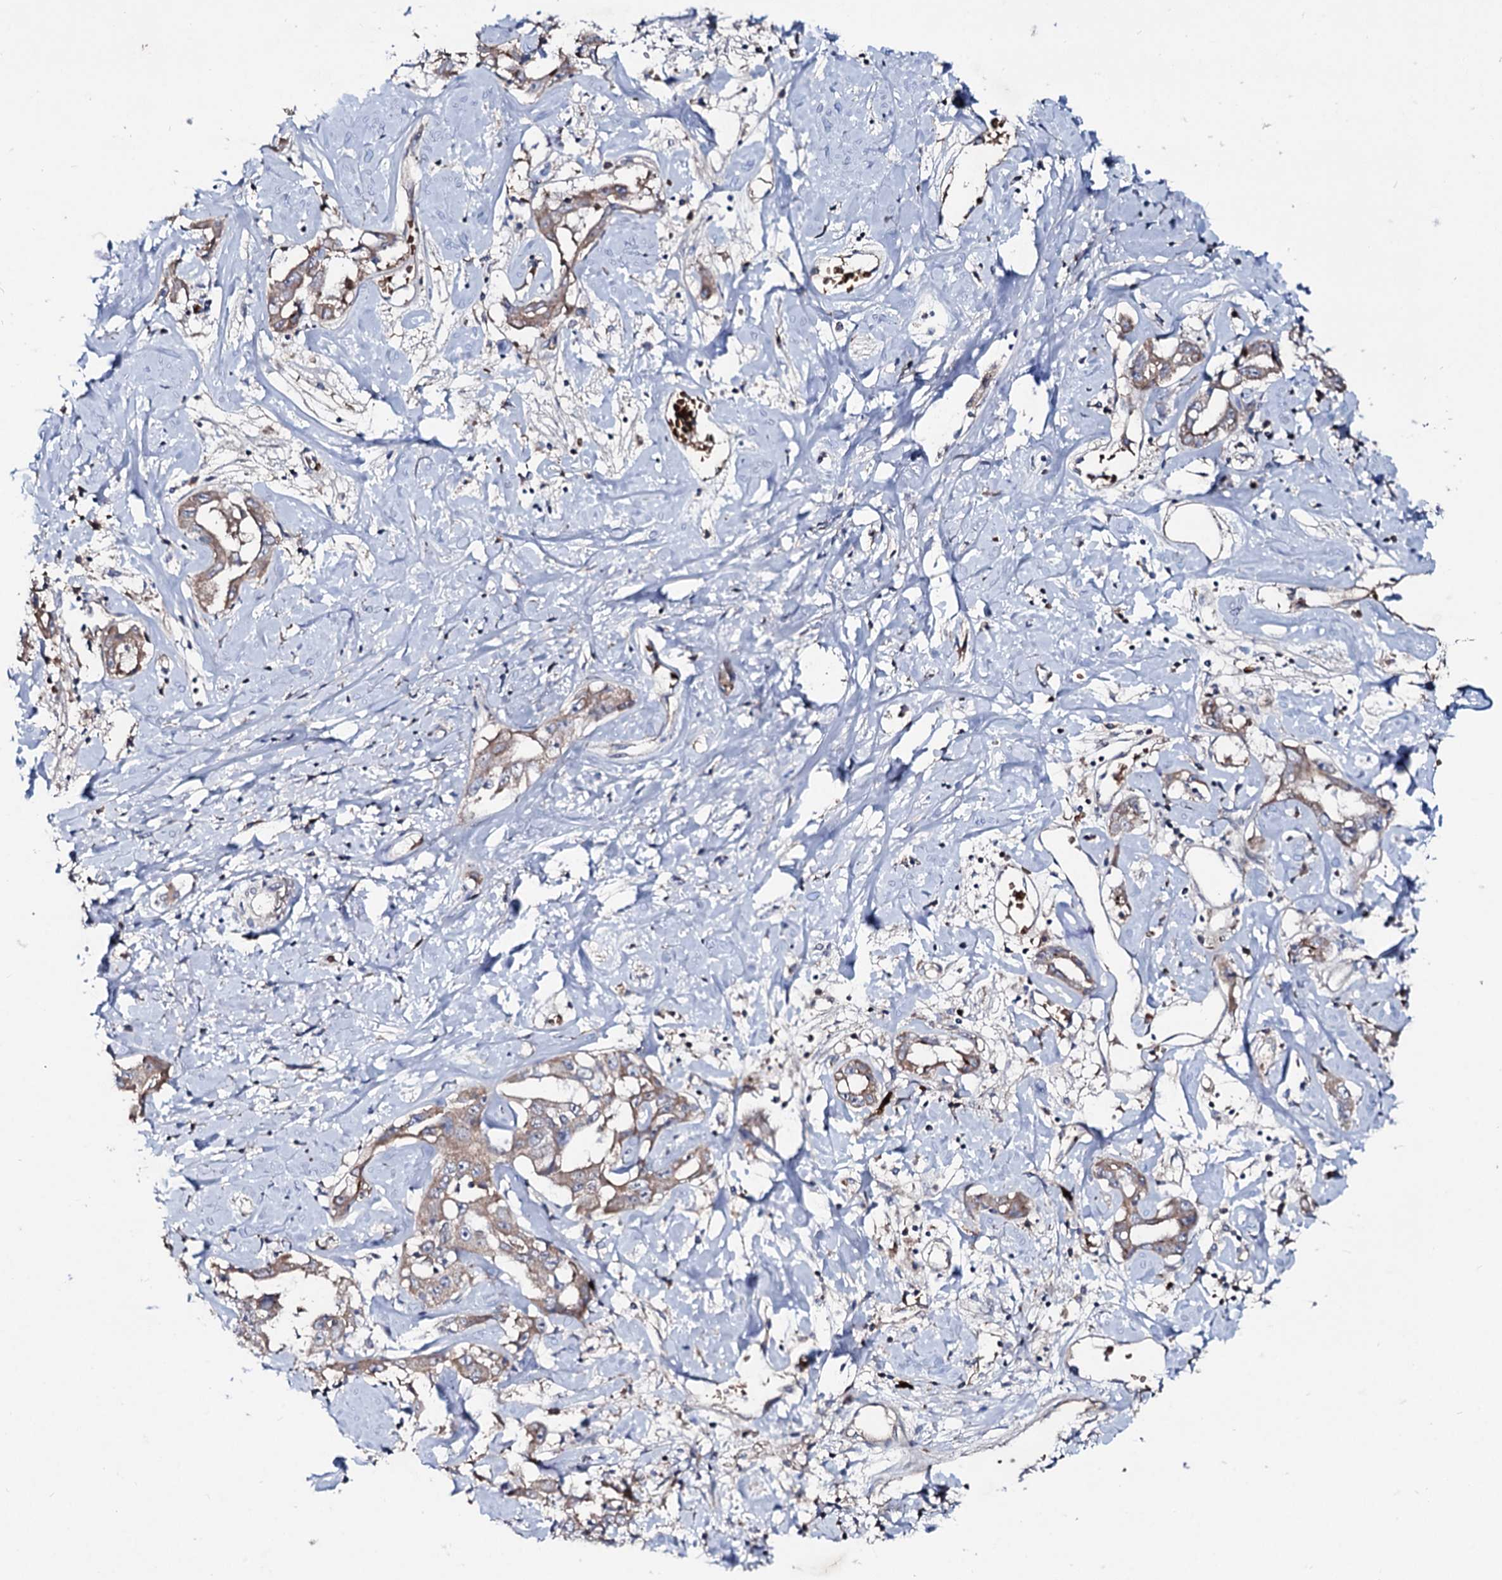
{"staining": {"intensity": "moderate", "quantity": ">75%", "location": "cytoplasmic/membranous"}, "tissue": "liver cancer", "cell_type": "Tumor cells", "image_type": "cancer", "snomed": [{"axis": "morphology", "description": "Cholangiocarcinoma"}, {"axis": "topography", "description": "Liver"}], "caption": "A brown stain highlights moderate cytoplasmic/membranous staining of a protein in liver cholangiocarcinoma tumor cells. The staining was performed using DAB, with brown indicating positive protein expression. Nuclei are stained blue with hematoxylin.", "gene": "RNF6", "patient": {"sex": "male", "age": 59}}